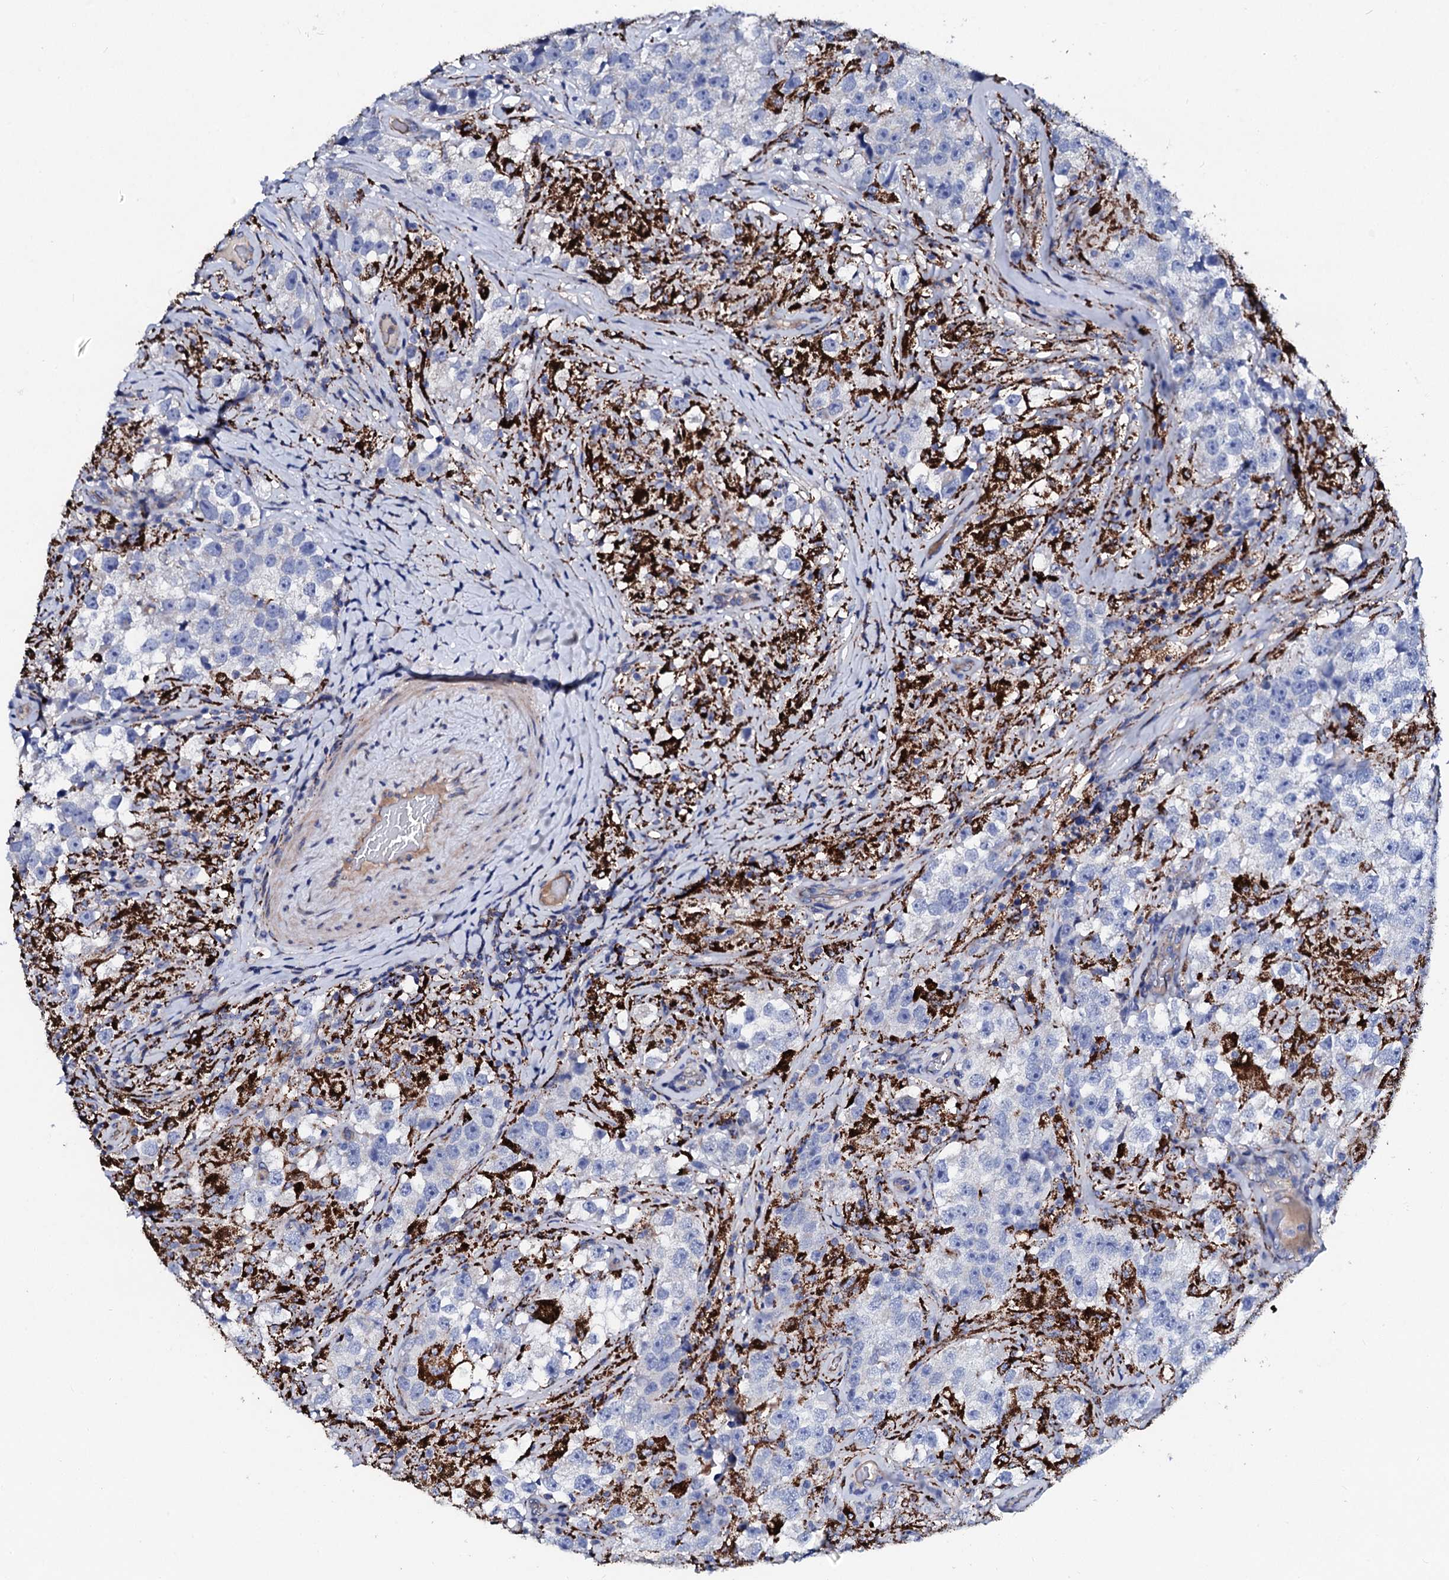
{"staining": {"intensity": "negative", "quantity": "none", "location": "none"}, "tissue": "testis cancer", "cell_type": "Tumor cells", "image_type": "cancer", "snomed": [{"axis": "morphology", "description": "Seminoma, NOS"}, {"axis": "topography", "description": "Testis"}], "caption": "Micrograph shows no protein staining in tumor cells of testis cancer (seminoma) tissue.", "gene": "KLHL32", "patient": {"sex": "male", "age": 46}}